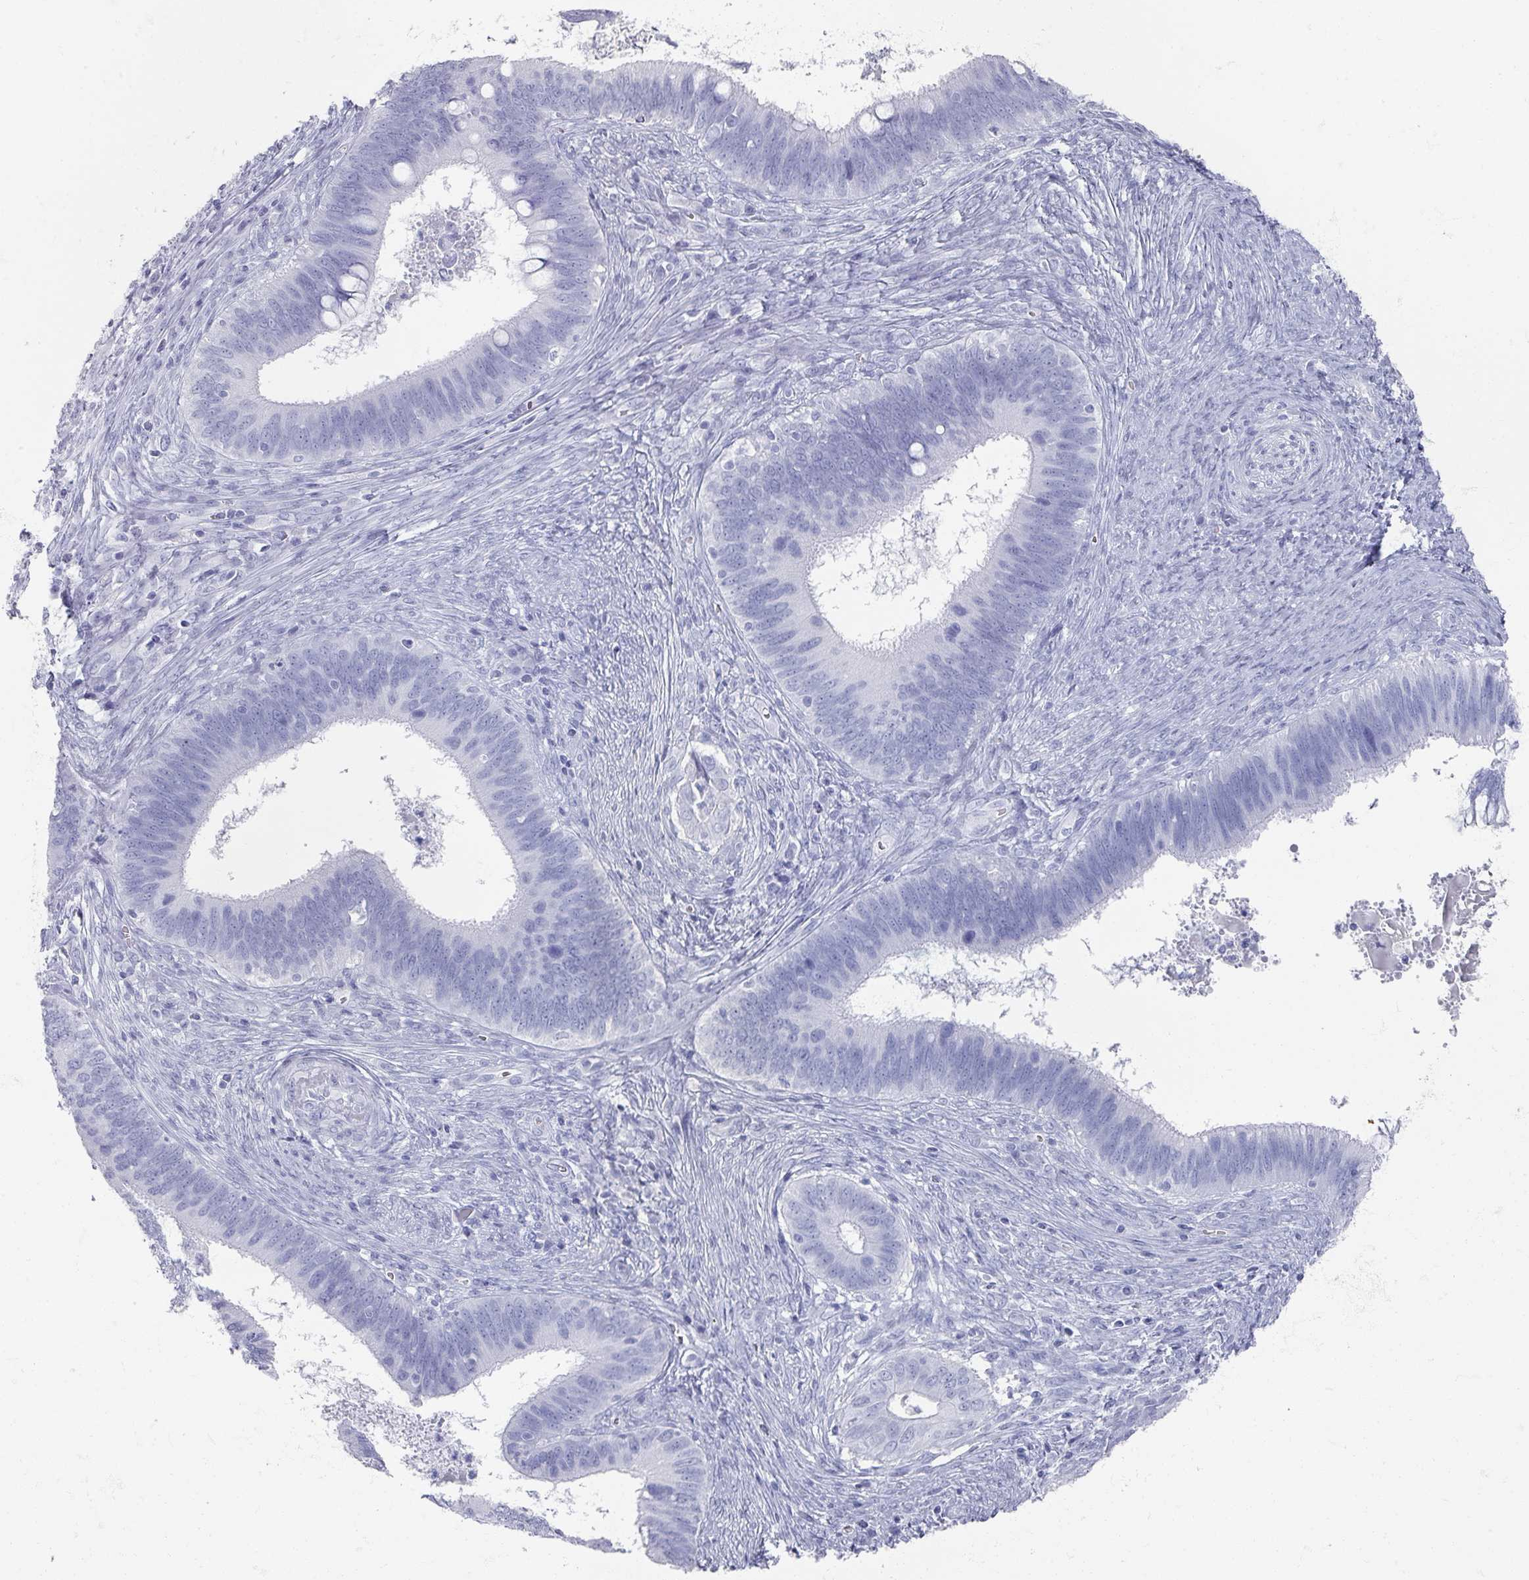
{"staining": {"intensity": "negative", "quantity": "none", "location": "none"}, "tissue": "cervical cancer", "cell_type": "Tumor cells", "image_type": "cancer", "snomed": [{"axis": "morphology", "description": "Adenocarcinoma, NOS"}, {"axis": "topography", "description": "Cervix"}], "caption": "Immunohistochemical staining of human cervical cancer (adenocarcinoma) demonstrates no significant expression in tumor cells.", "gene": "OMG", "patient": {"sex": "female", "age": 42}}